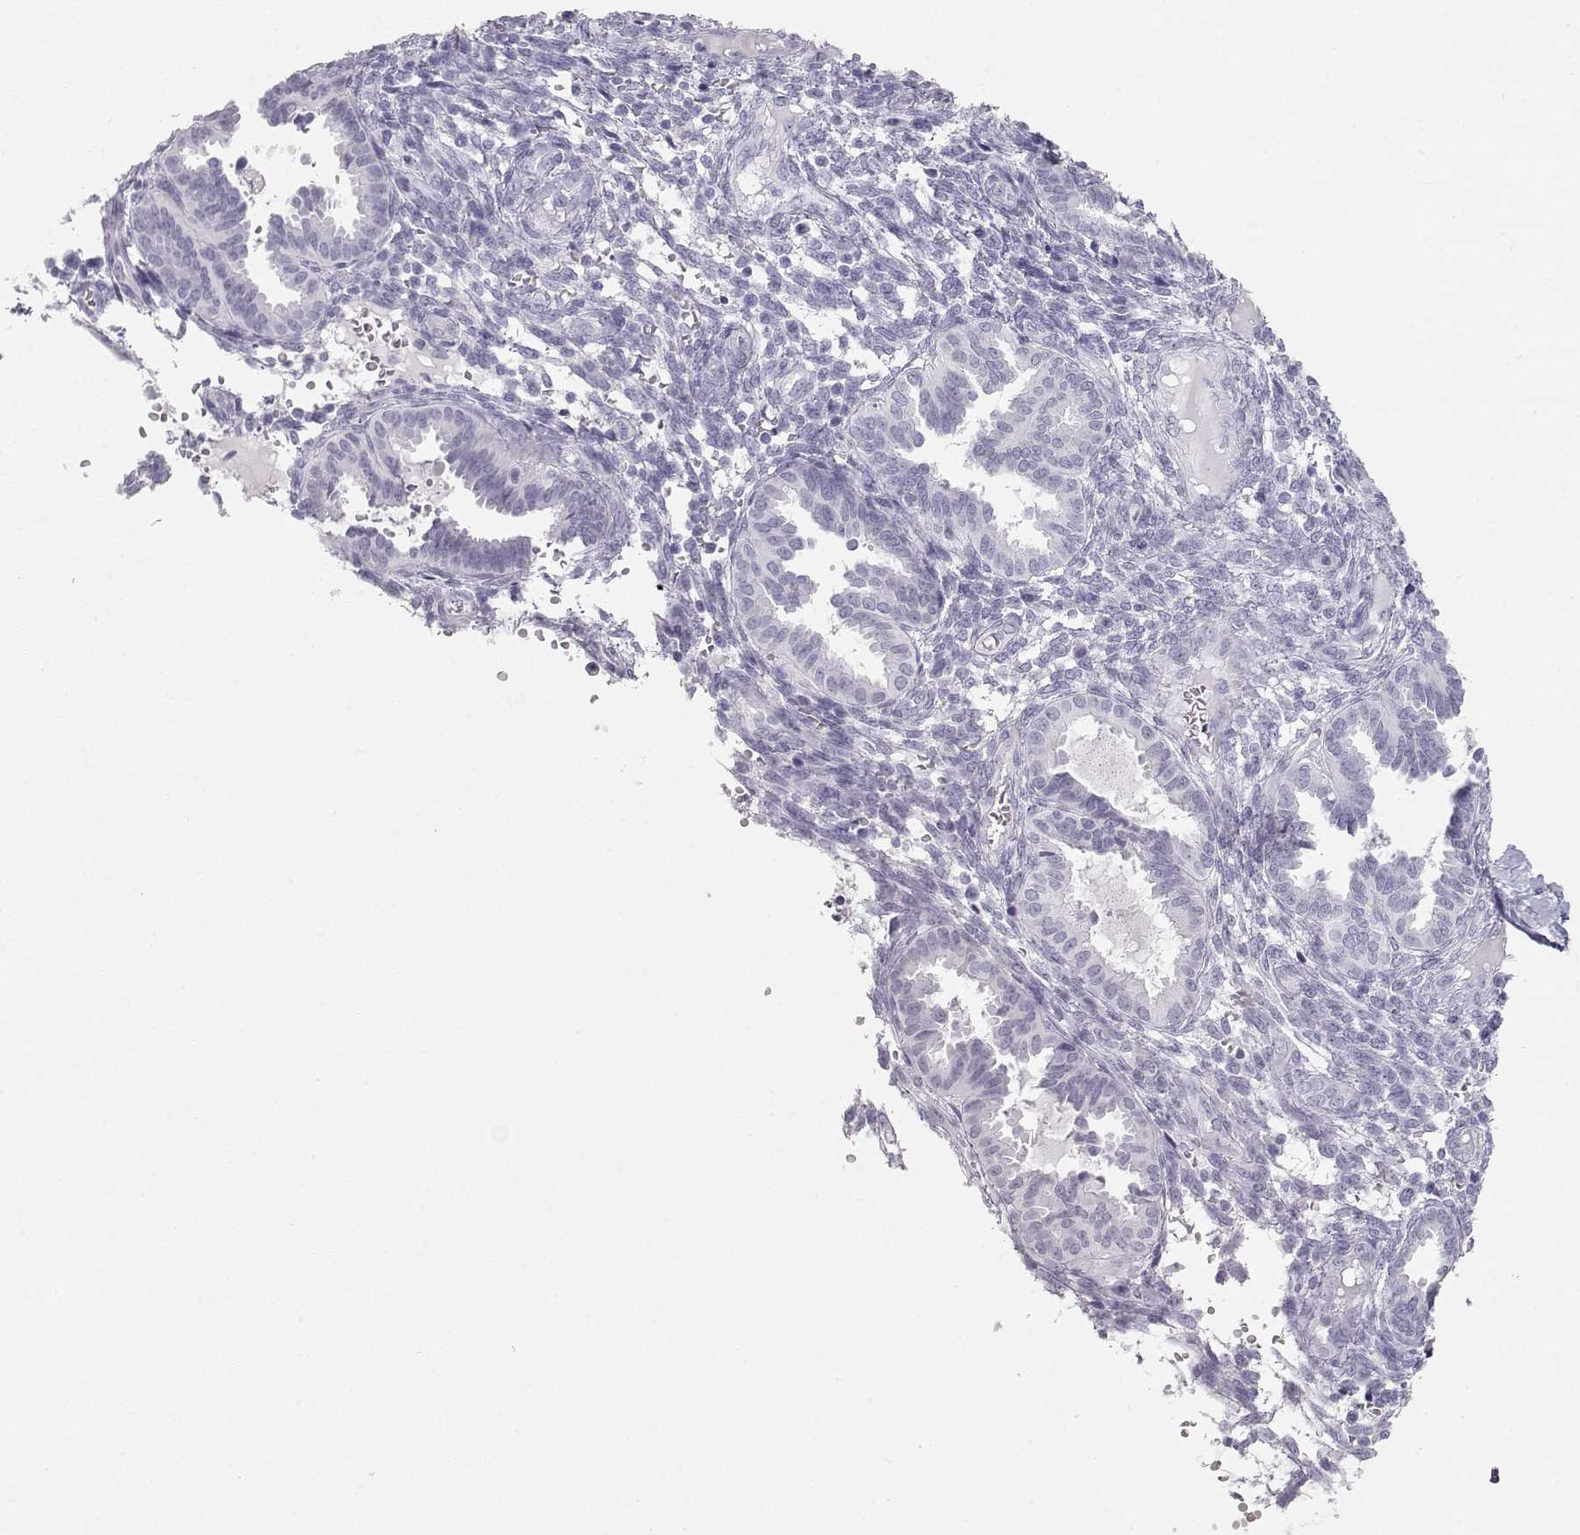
{"staining": {"intensity": "negative", "quantity": "none", "location": "none"}, "tissue": "endometrium", "cell_type": "Cells in endometrial stroma", "image_type": "normal", "snomed": [{"axis": "morphology", "description": "Normal tissue, NOS"}, {"axis": "topography", "description": "Endometrium"}], "caption": "A high-resolution image shows immunohistochemistry (IHC) staining of normal endometrium, which exhibits no significant positivity in cells in endometrial stroma.", "gene": "TKTL1", "patient": {"sex": "female", "age": 42}}